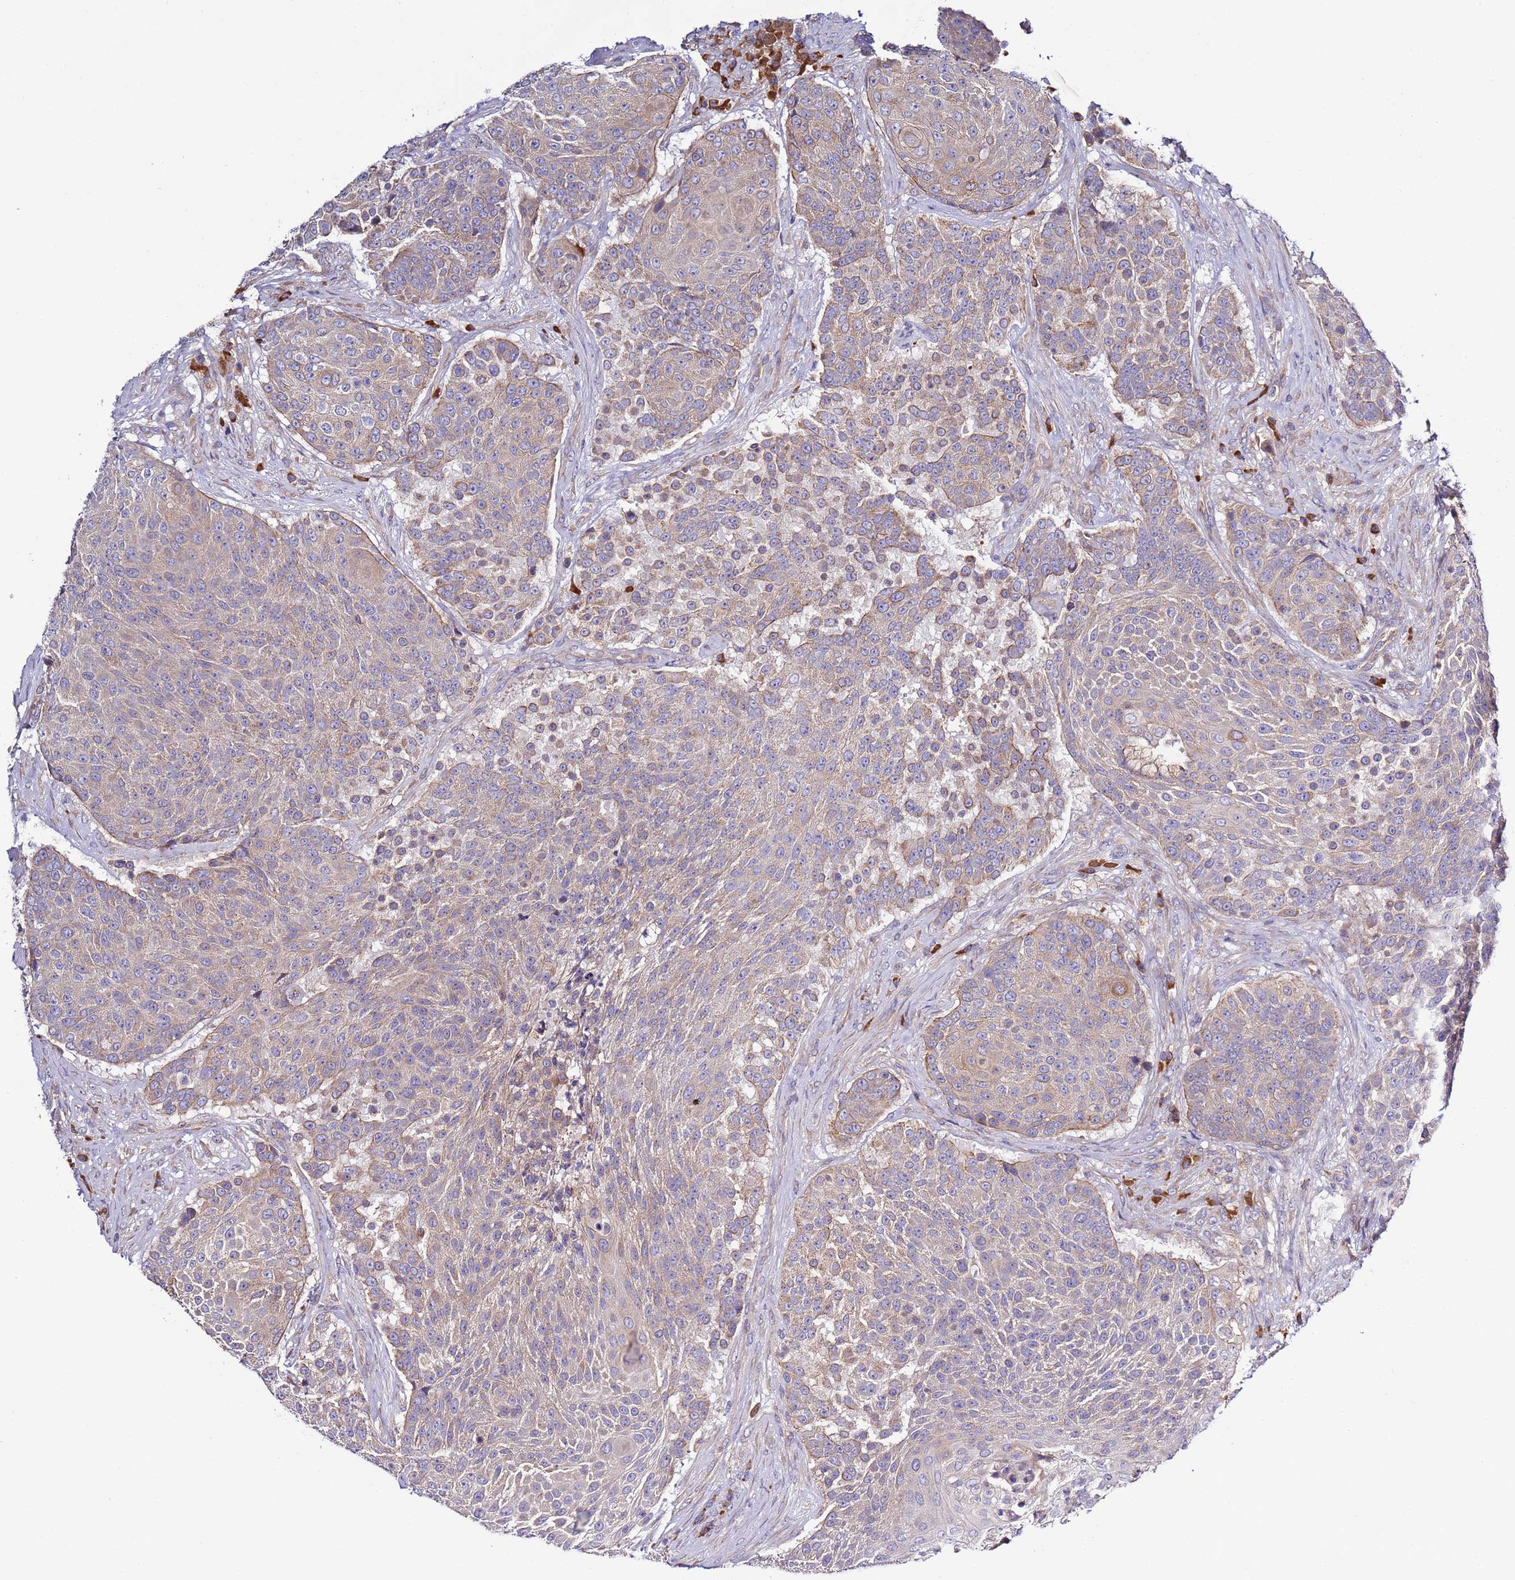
{"staining": {"intensity": "weak", "quantity": "<25%", "location": "cytoplasmic/membranous"}, "tissue": "urothelial cancer", "cell_type": "Tumor cells", "image_type": "cancer", "snomed": [{"axis": "morphology", "description": "Urothelial carcinoma, High grade"}, {"axis": "topography", "description": "Urinary bladder"}], "caption": "Tumor cells show no significant protein staining in urothelial cancer. (DAB (3,3'-diaminobenzidine) IHC visualized using brightfield microscopy, high magnification).", "gene": "SPCS1", "patient": {"sex": "female", "age": 63}}